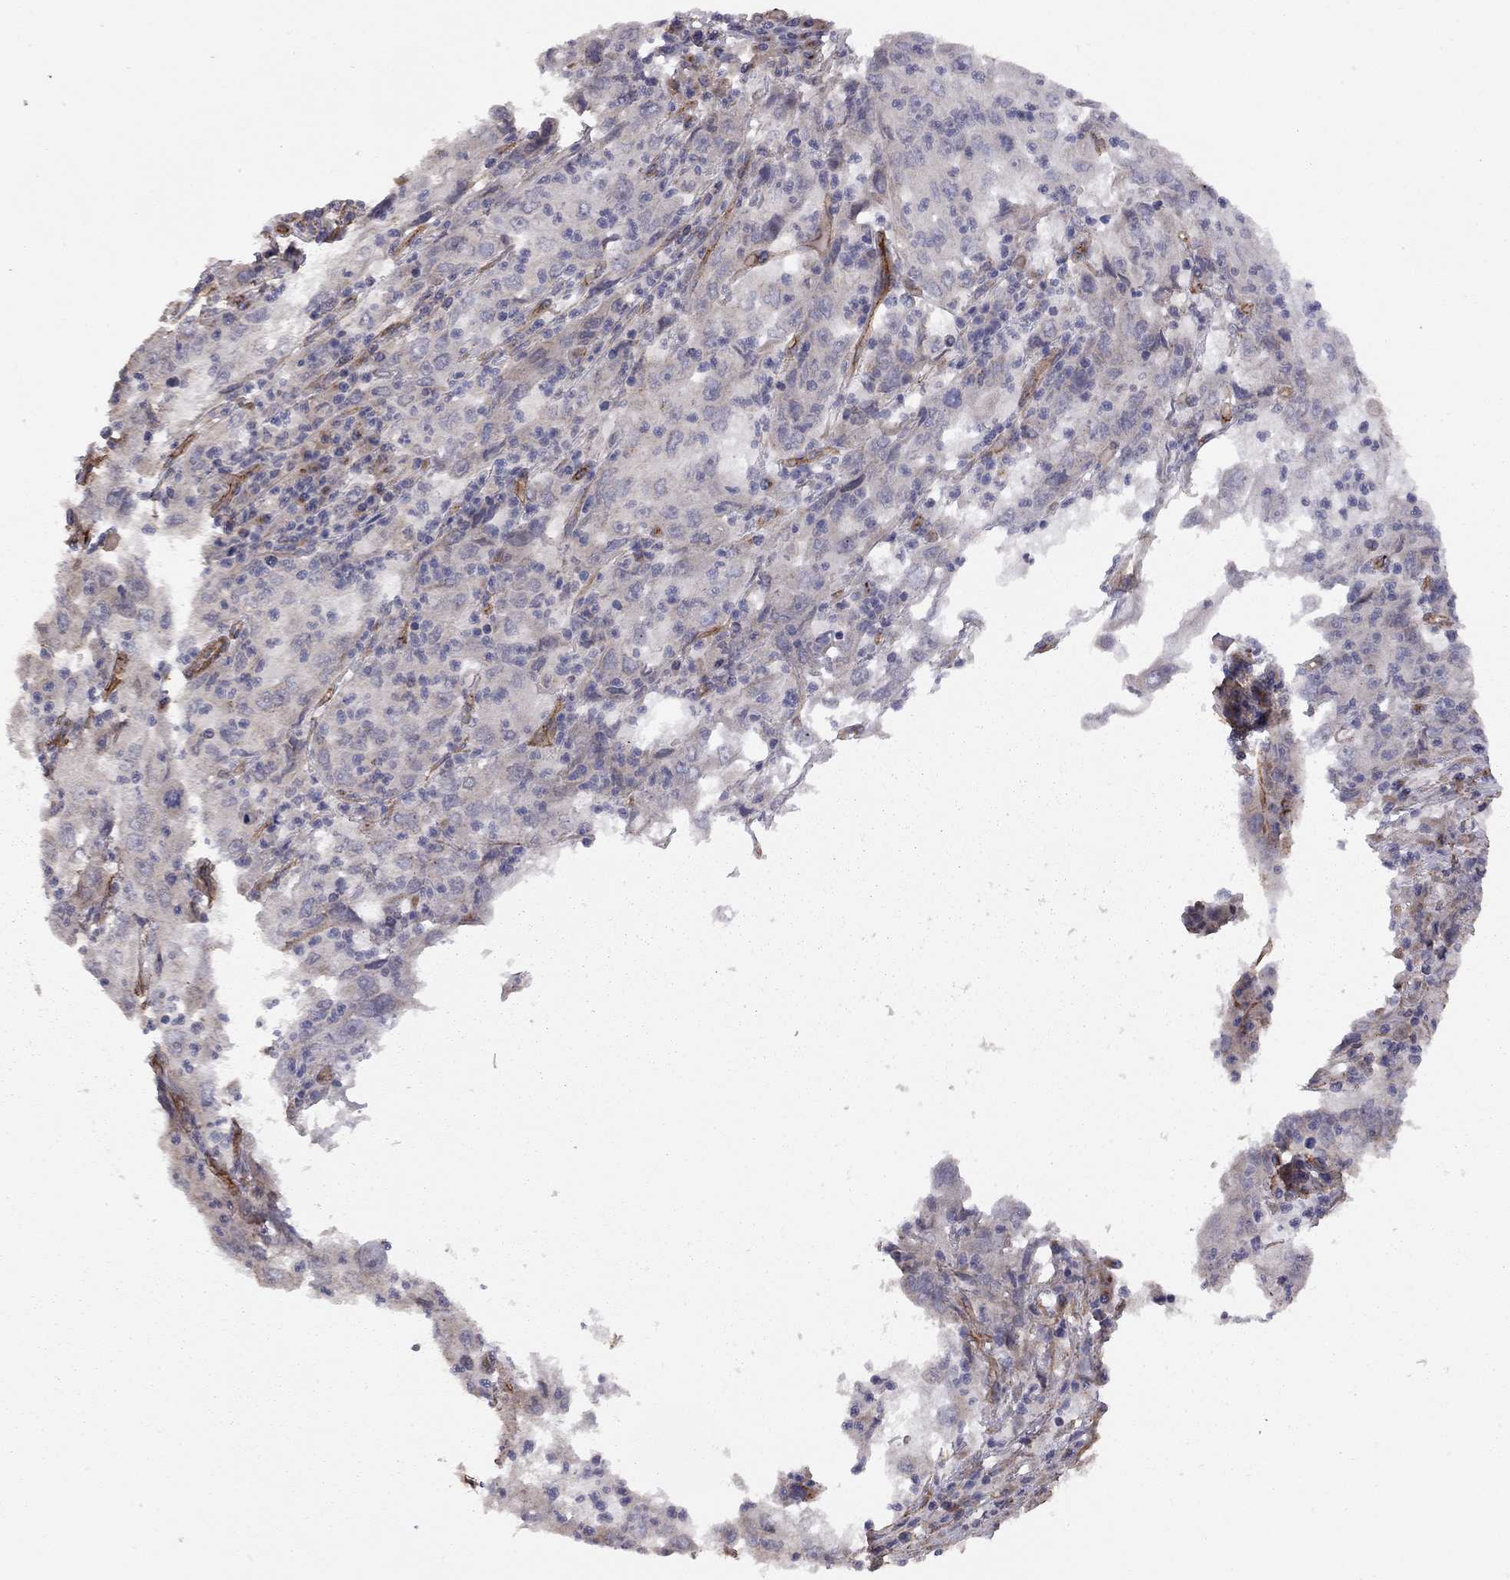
{"staining": {"intensity": "negative", "quantity": "none", "location": "none"}, "tissue": "cervical cancer", "cell_type": "Tumor cells", "image_type": "cancer", "snomed": [{"axis": "morphology", "description": "Squamous cell carcinoma, NOS"}, {"axis": "topography", "description": "Cervix"}], "caption": "An IHC image of squamous cell carcinoma (cervical) is shown. There is no staining in tumor cells of squamous cell carcinoma (cervical).", "gene": "EXOC3L2", "patient": {"sex": "female", "age": 36}}